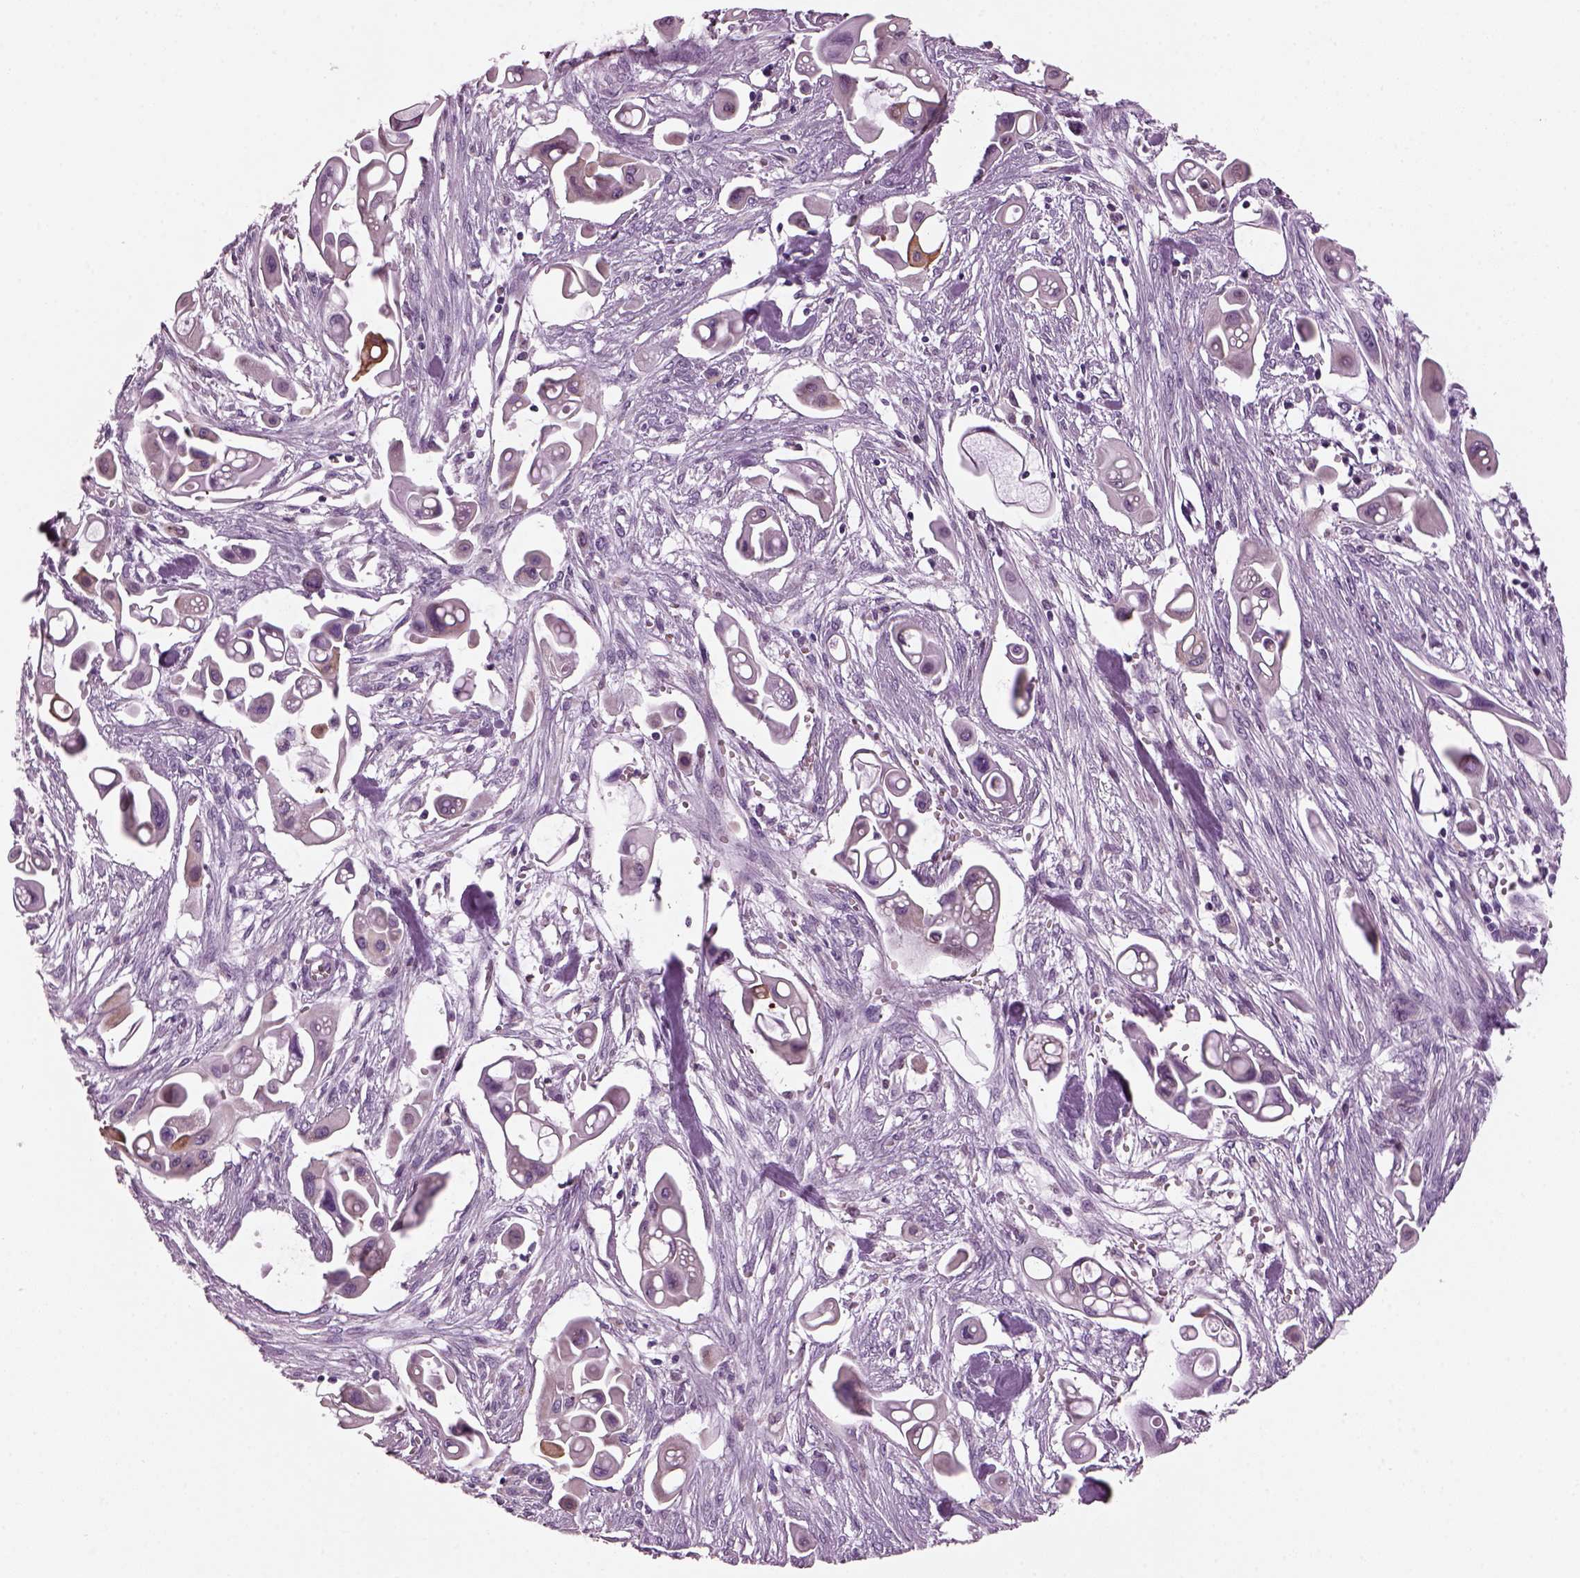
{"staining": {"intensity": "negative", "quantity": "none", "location": "none"}, "tissue": "pancreatic cancer", "cell_type": "Tumor cells", "image_type": "cancer", "snomed": [{"axis": "morphology", "description": "Adenocarcinoma, NOS"}, {"axis": "topography", "description": "Pancreas"}], "caption": "This is a micrograph of IHC staining of pancreatic cancer (adenocarcinoma), which shows no positivity in tumor cells.", "gene": "PRR9", "patient": {"sex": "male", "age": 50}}